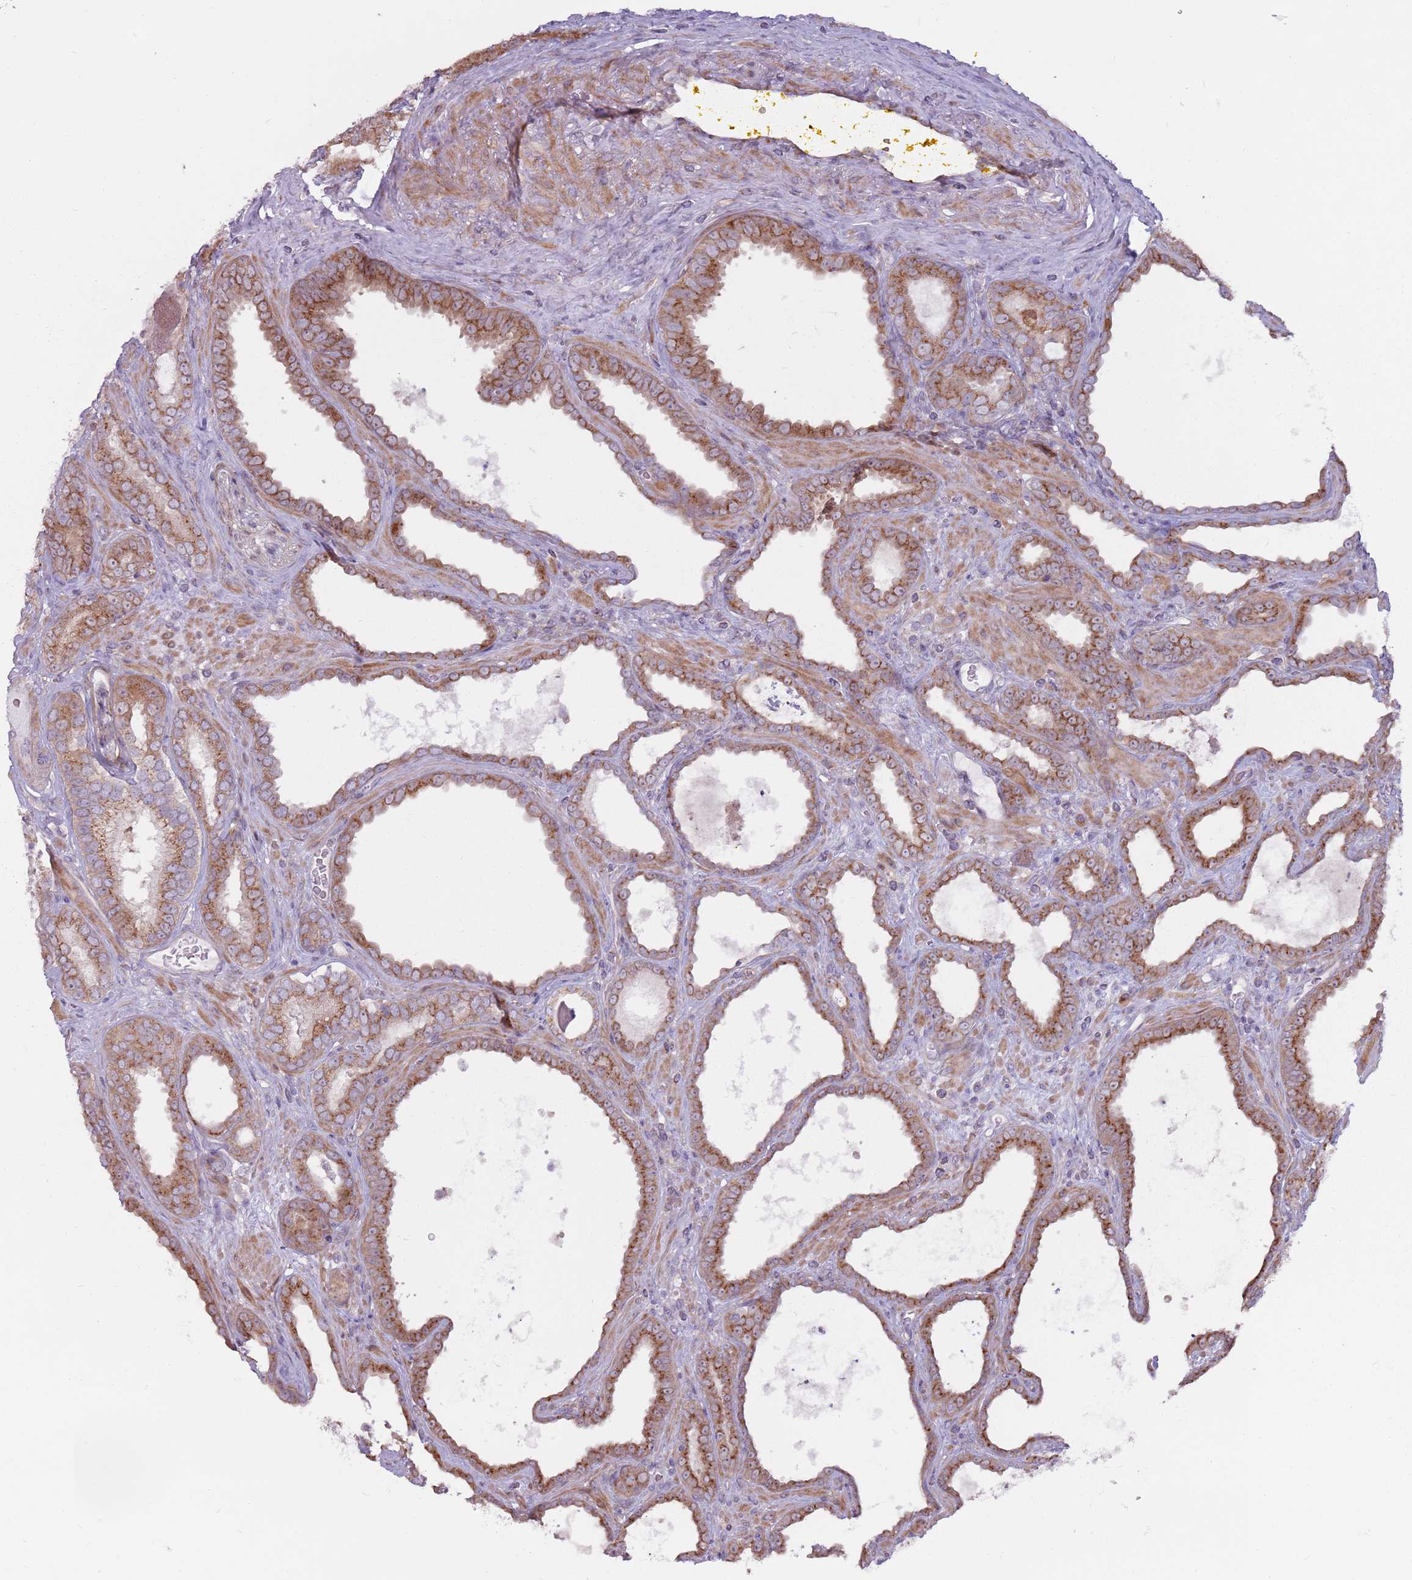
{"staining": {"intensity": "moderate", "quantity": ">75%", "location": "cytoplasmic/membranous"}, "tissue": "prostate cancer", "cell_type": "Tumor cells", "image_type": "cancer", "snomed": [{"axis": "morphology", "description": "Adenocarcinoma, High grade"}, {"axis": "topography", "description": "Prostate"}], "caption": "Protein expression analysis of prostate high-grade adenocarcinoma demonstrates moderate cytoplasmic/membranous expression in about >75% of tumor cells. The protein of interest is stained brown, and the nuclei are stained in blue (DAB IHC with brightfield microscopy, high magnification).", "gene": "CCDC150", "patient": {"sex": "male", "age": 72}}